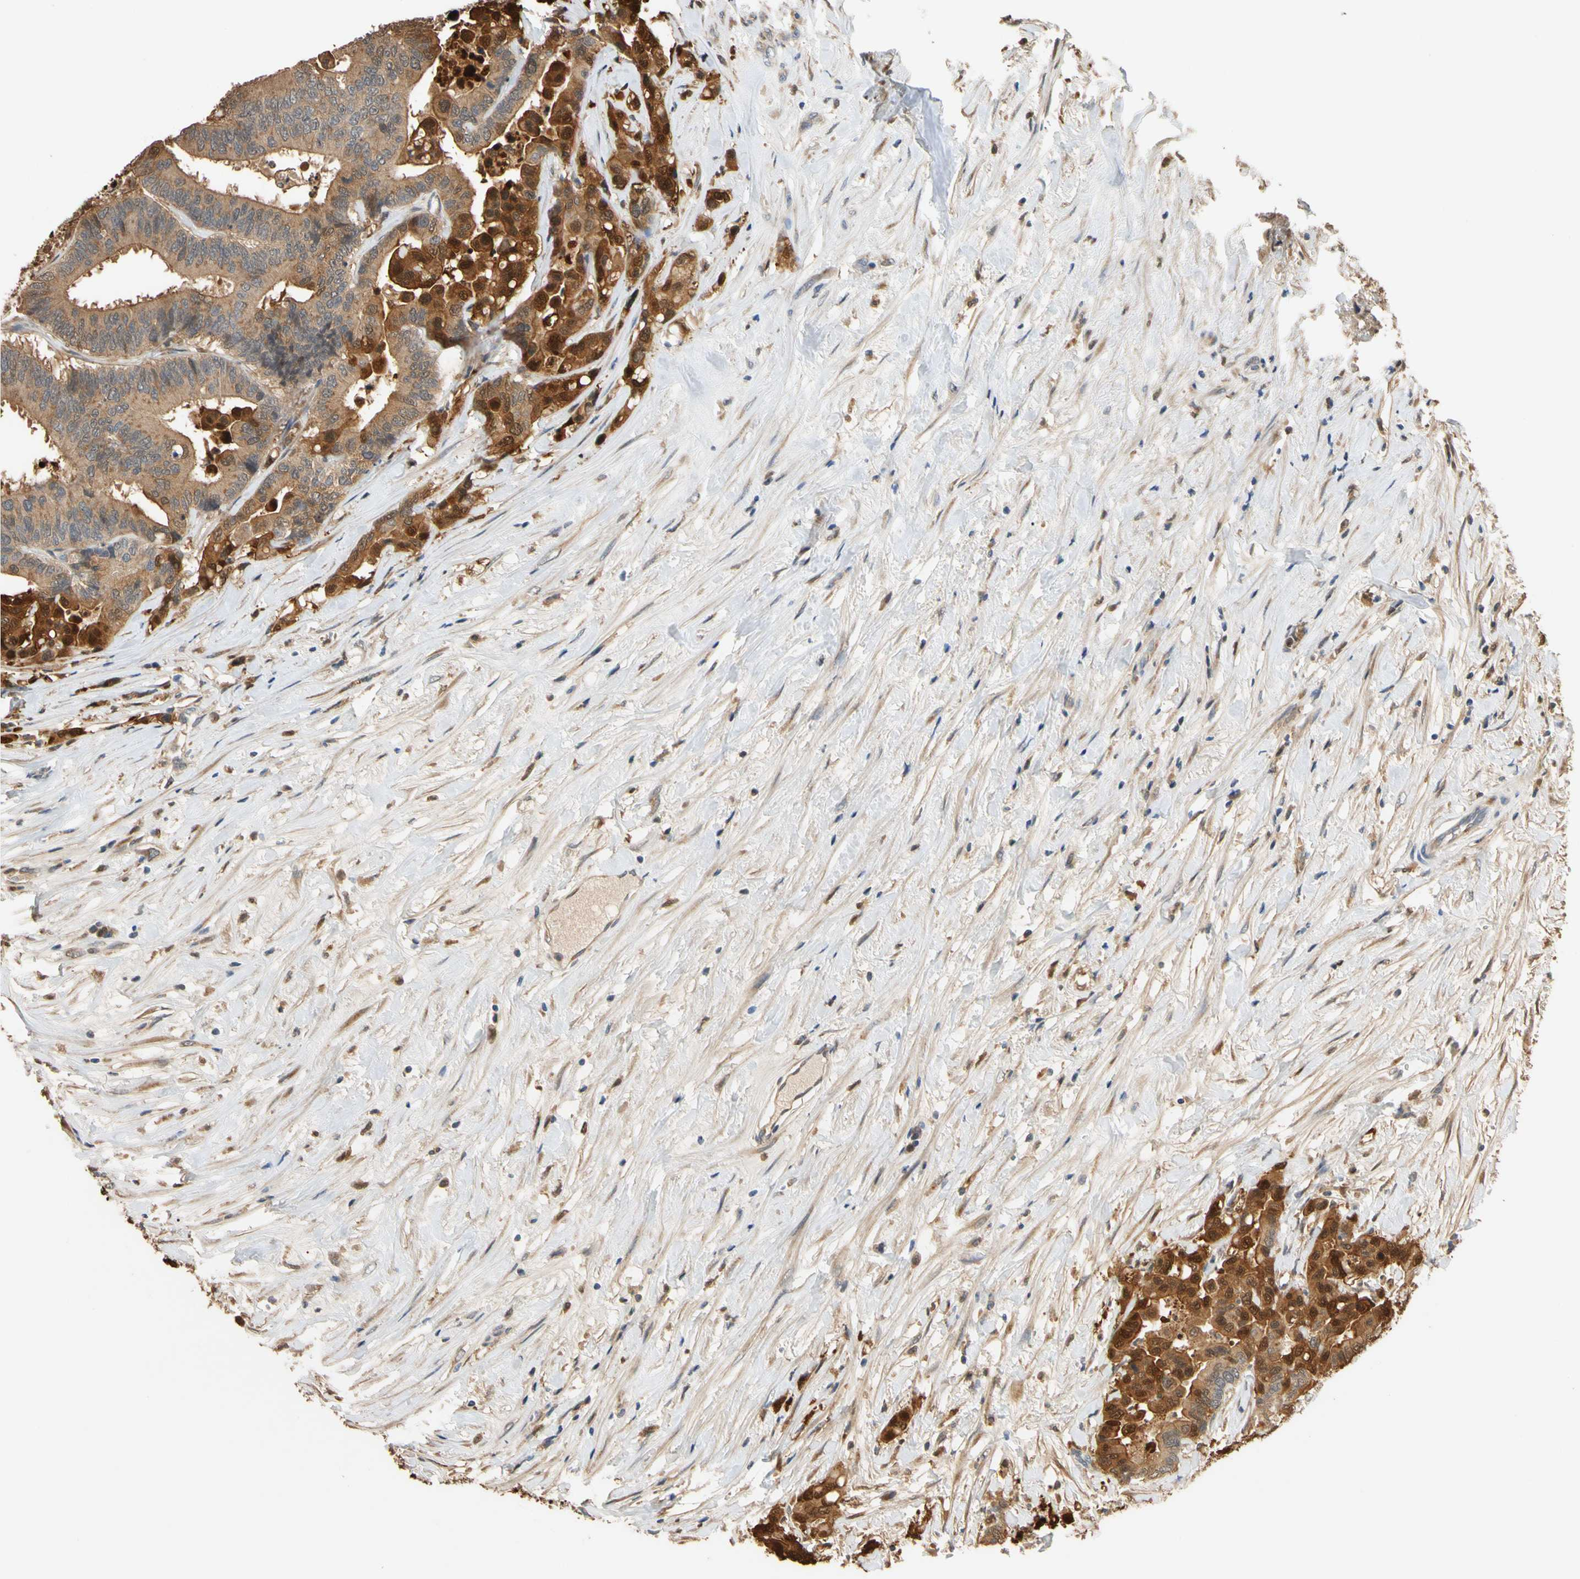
{"staining": {"intensity": "moderate", "quantity": ">75%", "location": "cytoplasmic/membranous,nuclear"}, "tissue": "colorectal cancer", "cell_type": "Tumor cells", "image_type": "cancer", "snomed": [{"axis": "morphology", "description": "Normal tissue, NOS"}, {"axis": "morphology", "description": "Adenocarcinoma, NOS"}, {"axis": "topography", "description": "Colon"}], "caption": "Colorectal cancer stained with a brown dye exhibits moderate cytoplasmic/membranous and nuclear positive expression in about >75% of tumor cells.", "gene": "GPSM2", "patient": {"sex": "male", "age": 82}}